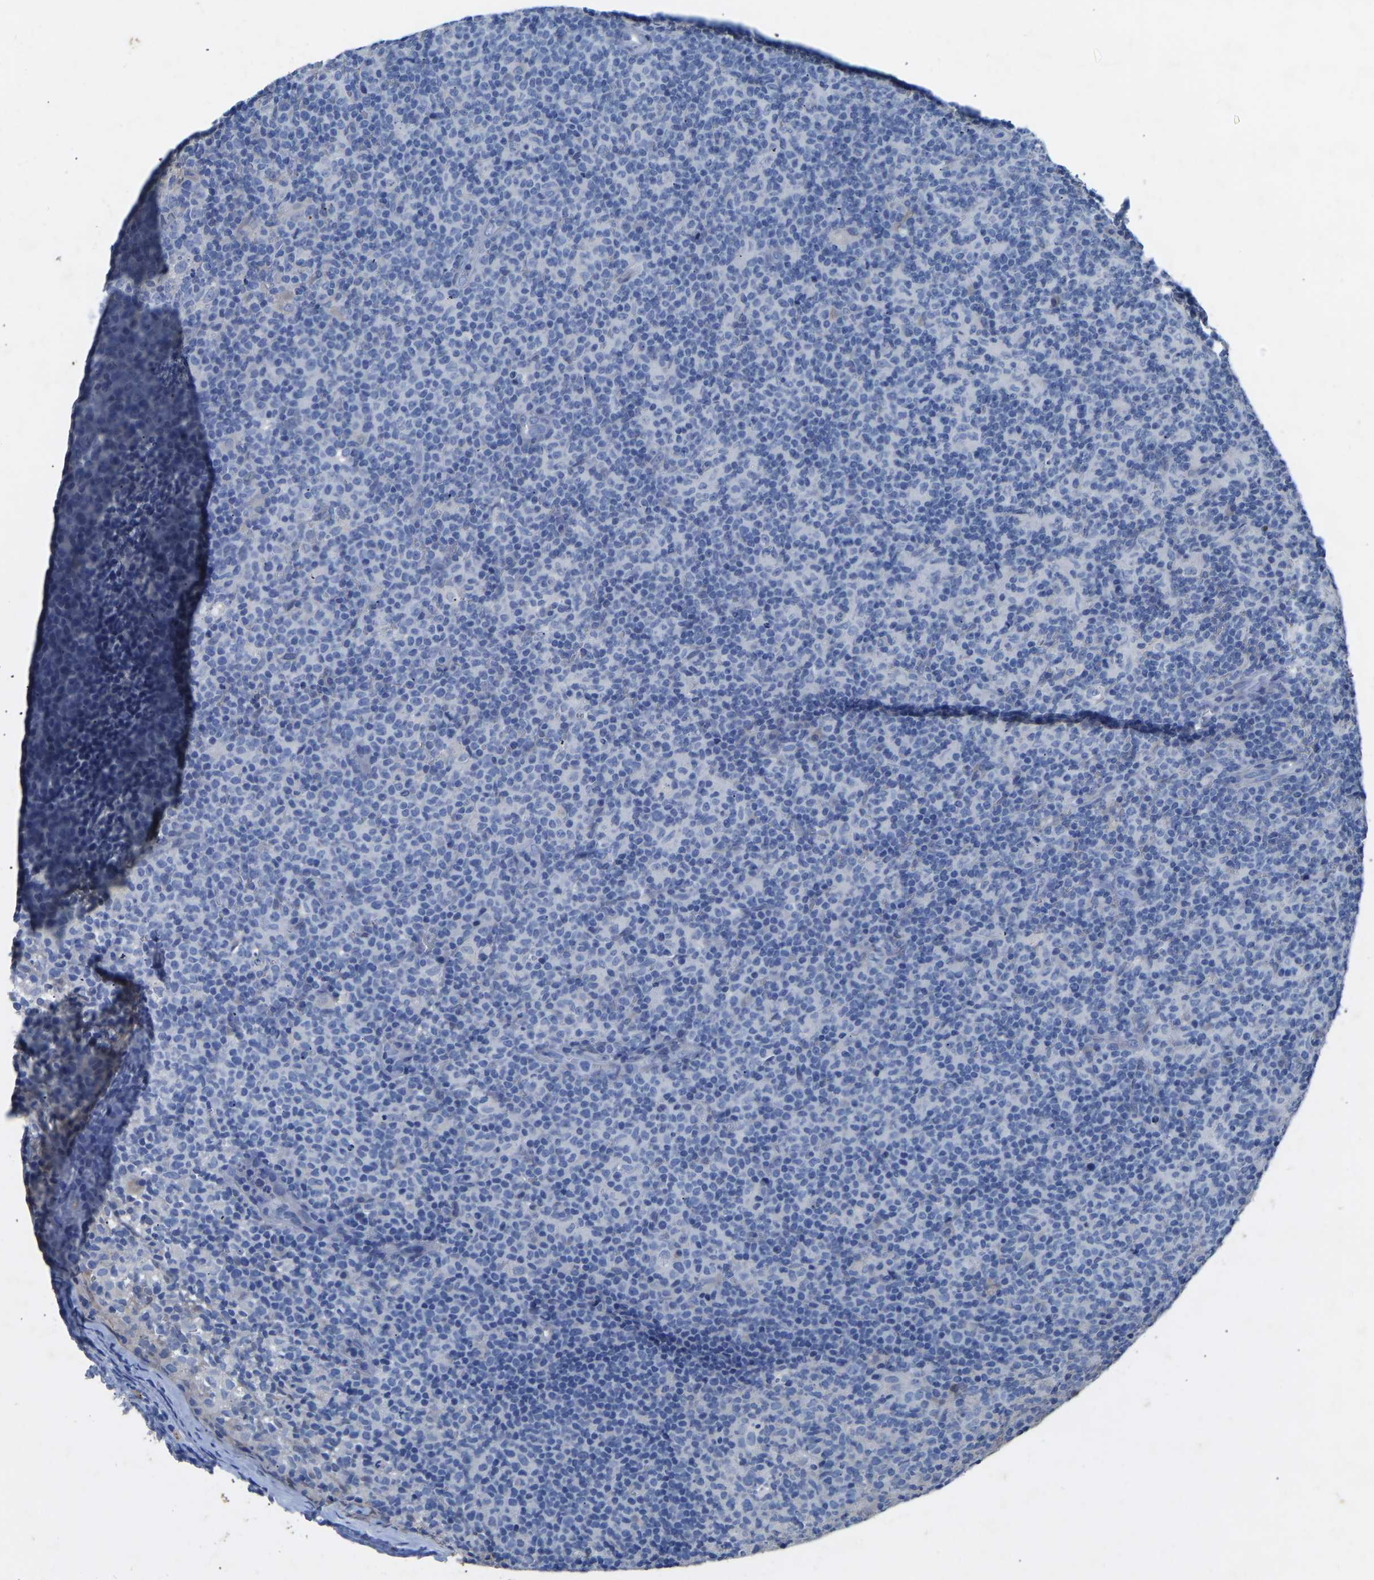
{"staining": {"intensity": "negative", "quantity": "none", "location": "none"}, "tissue": "lymph node", "cell_type": "Germinal center cells", "image_type": "normal", "snomed": [{"axis": "morphology", "description": "Normal tissue, NOS"}, {"axis": "morphology", "description": "Inflammation, NOS"}, {"axis": "topography", "description": "Lymph node"}], "caption": "DAB (3,3'-diaminobenzidine) immunohistochemical staining of normal human lymph node demonstrates no significant positivity in germinal center cells.", "gene": "RBP1", "patient": {"sex": "male", "age": 55}}